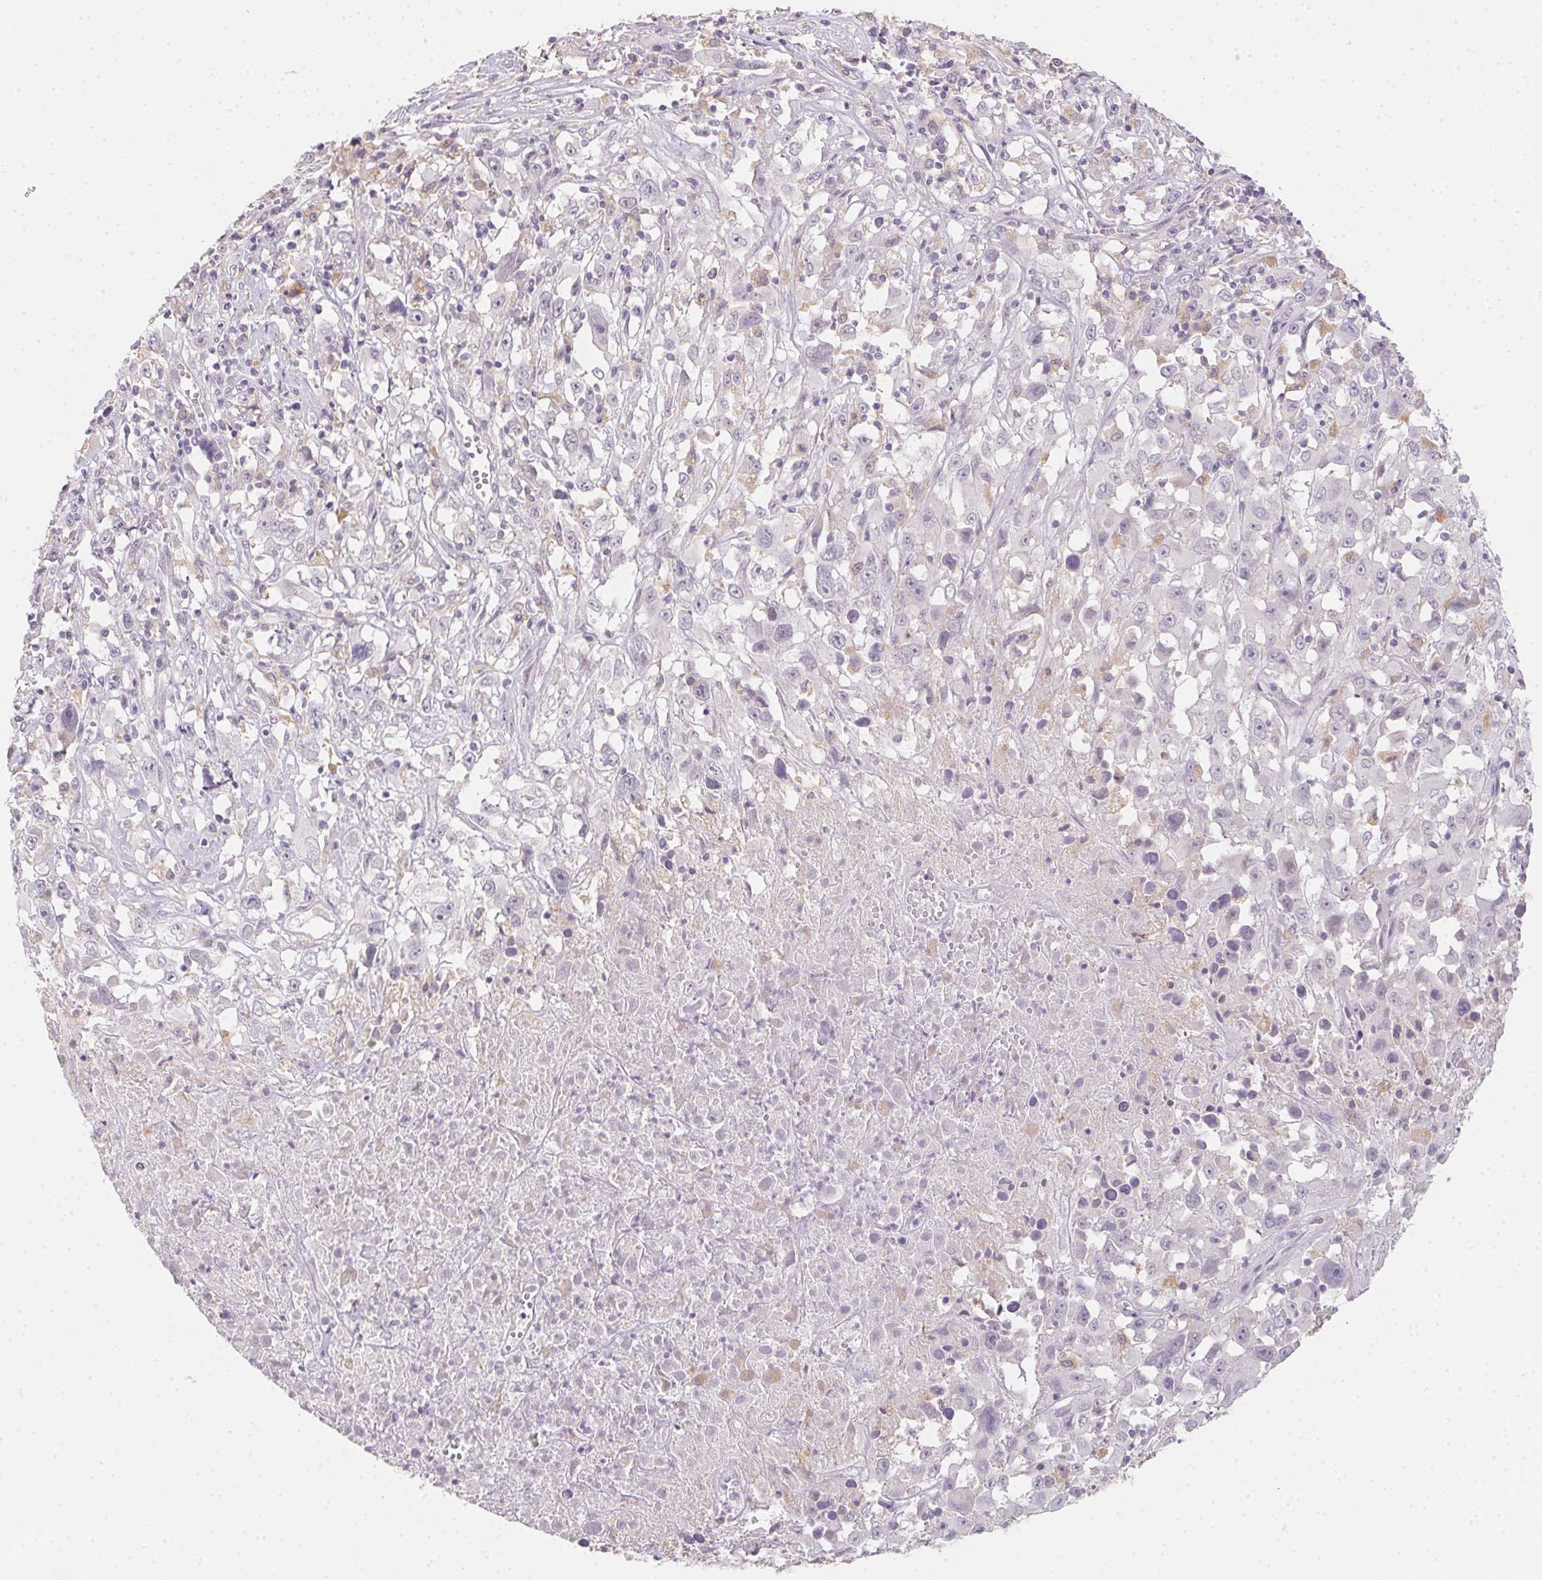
{"staining": {"intensity": "negative", "quantity": "none", "location": "none"}, "tissue": "melanoma", "cell_type": "Tumor cells", "image_type": "cancer", "snomed": [{"axis": "morphology", "description": "Malignant melanoma, Metastatic site"}, {"axis": "topography", "description": "Soft tissue"}], "caption": "Tumor cells show no significant staining in melanoma.", "gene": "SLC6A18", "patient": {"sex": "male", "age": 50}}